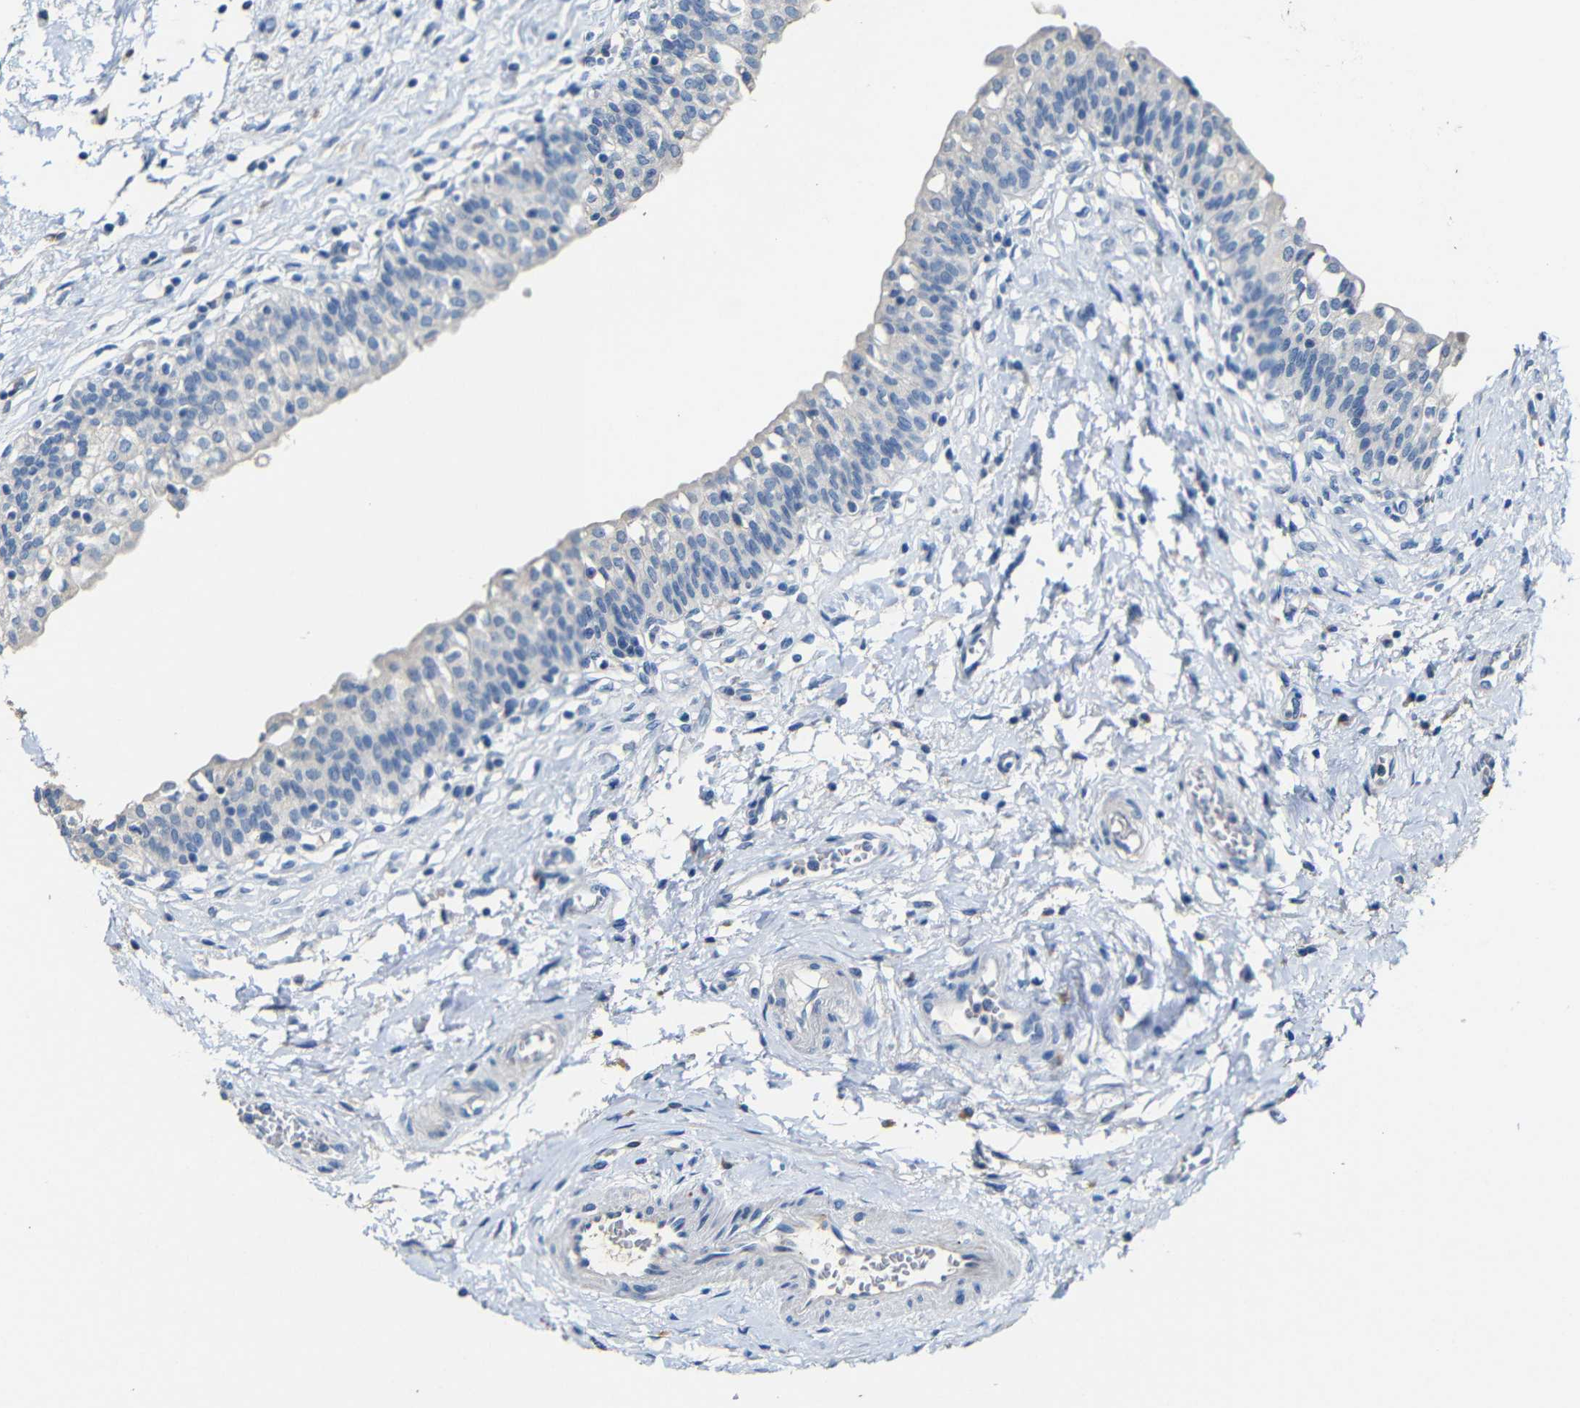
{"staining": {"intensity": "negative", "quantity": "none", "location": "none"}, "tissue": "urinary bladder", "cell_type": "Urothelial cells", "image_type": "normal", "snomed": [{"axis": "morphology", "description": "Normal tissue, NOS"}, {"axis": "topography", "description": "Urinary bladder"}], "caption": "Immunohistochemistry of unremarkable urinary bladder reveals no staining in urothelial cells. (Immunohistochemistry (ihc), brightfield microscopy, high magnification).", "gene": "ACKR2", "patient": {"sex": "male", "age": 55}}